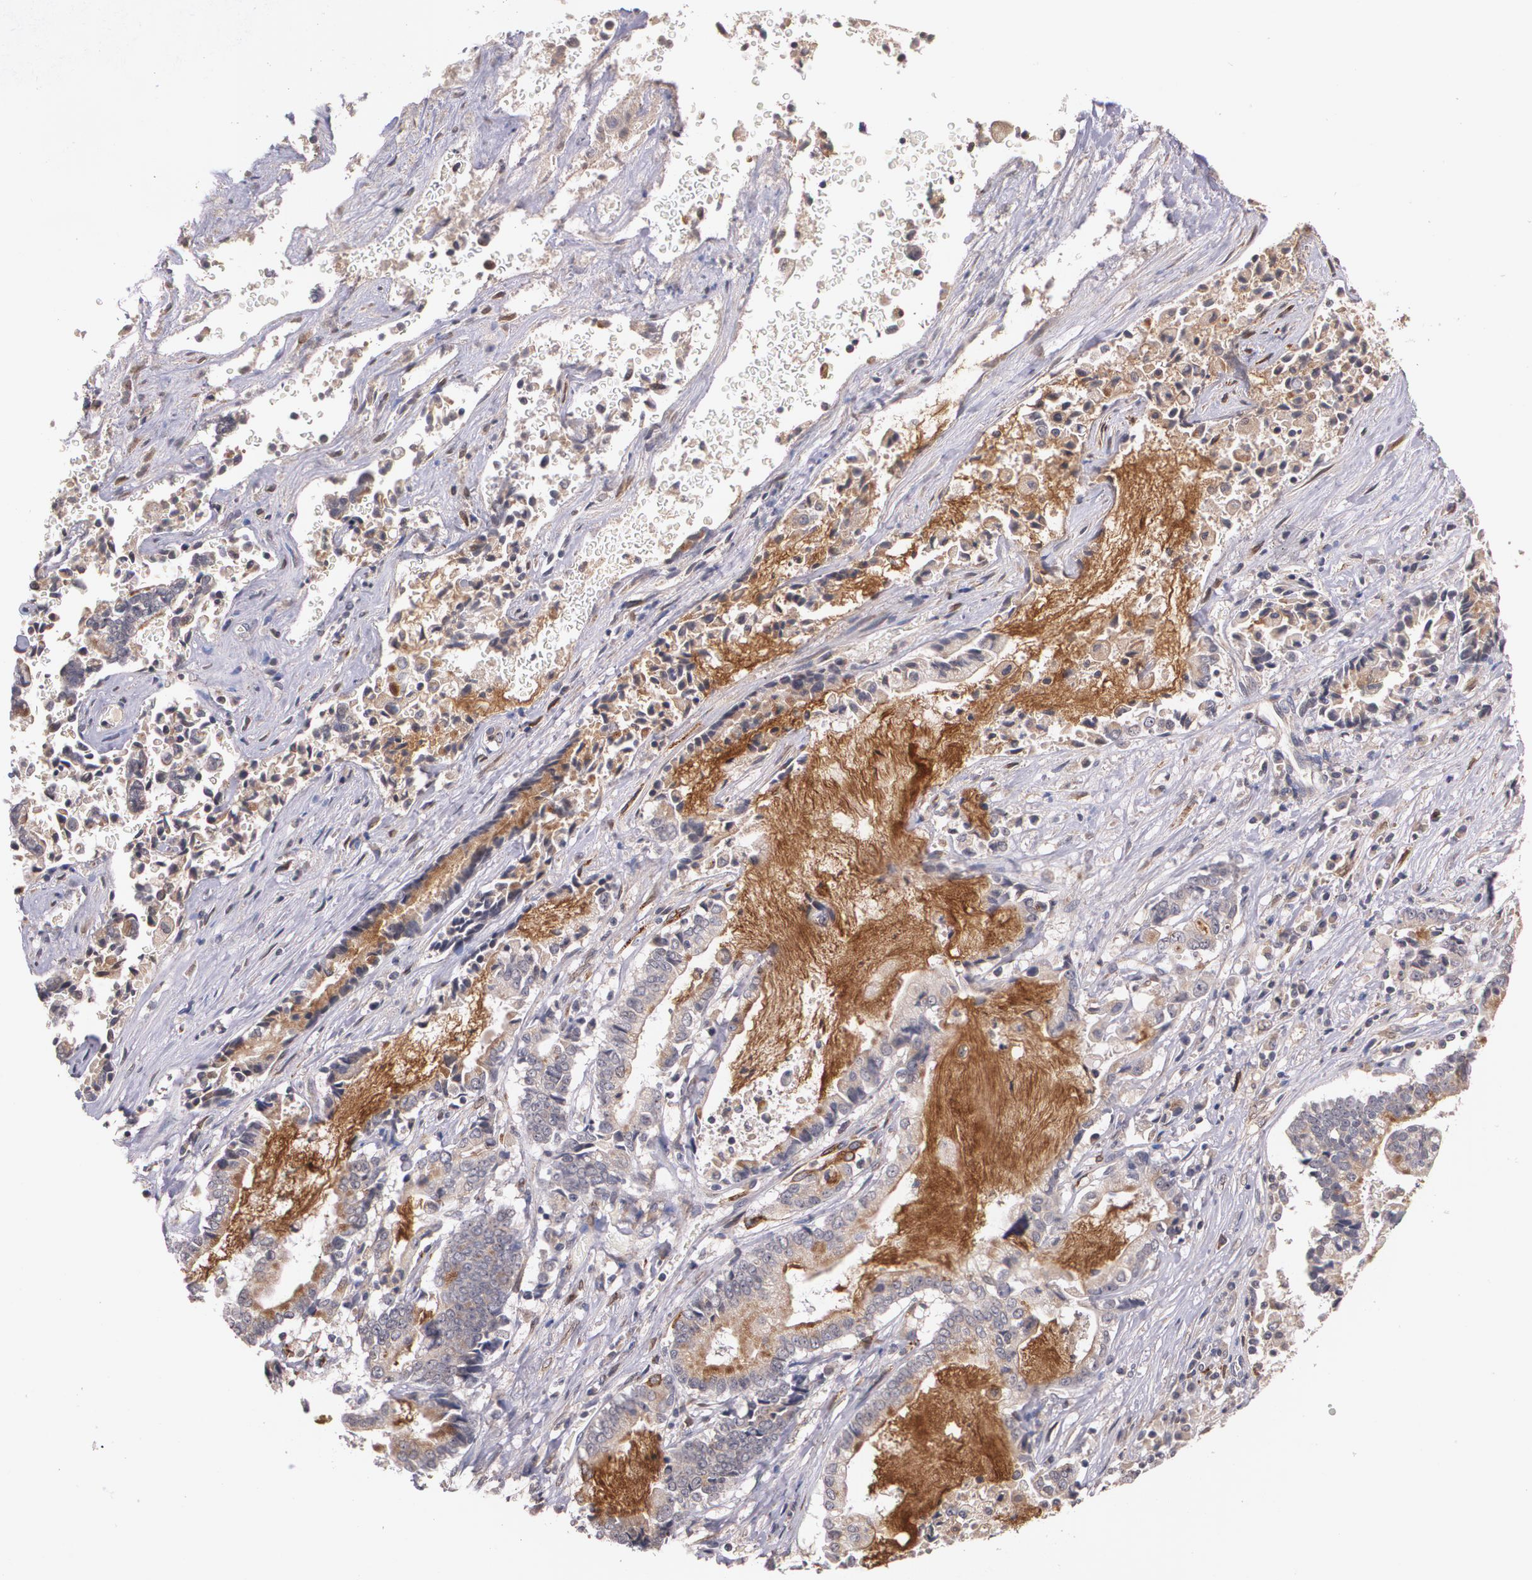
{"staining": {"intensity": "moderate", "quantity": "25%-75%", "location": "cytoplasmic/membranous"}, "tissue": "liver cancer", "cell_type": "Tumor cells", "image_type": "cancer", "snomed": [{"axis": "morphology", "description": "Cholangiocarcinoma"}, {"axis": "topography", "description": "Liver"}], "caption": "Immunohistochemistry (DAB (3,3'-diaminobenzidine)) staining of human cholangiocarcinoma (liver) displays moderate cytoplasmic/membranous protein positivity in about 25%-75% of tumor cells.", "gene": "IFNGR2", "patient": {"sex": "male", "age": 57}}